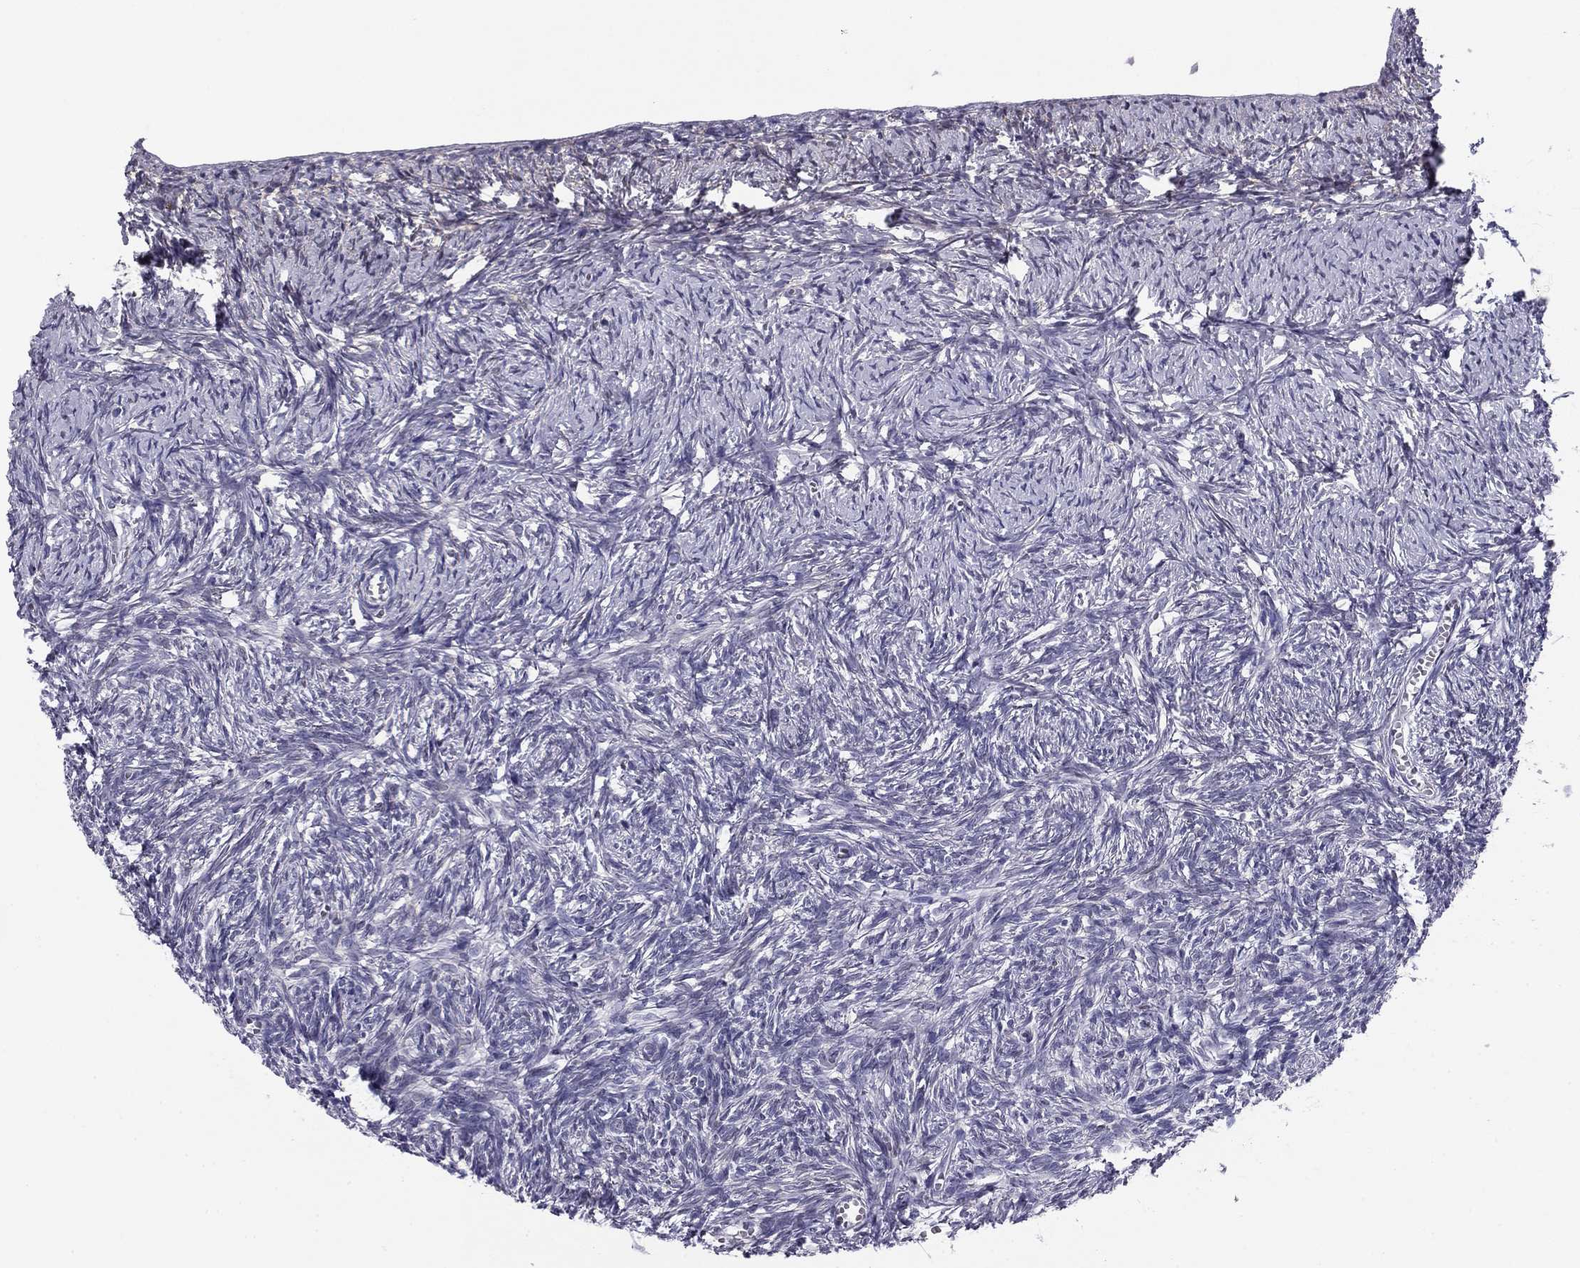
{"staining": {"intensity": "negative", "quantity": "none", "location": "none"}, "tissue": "ovary", "cell_type": "Ovarian stroma cells", "image_type": "normal", "snomed": [{"axis": "morphology", "description": "Normal tissue, NOS"}, {"axis": "topography", "description": "Ovary"}], "caption": "High power microscopy histopathology image of an immunohistochemistry (IHC) photomicrograph of normal ovary, revealing no significant staining in ovarian stroma cells.", "gene": "TMED3", "patient": {"sex": "female", "age": 43}}